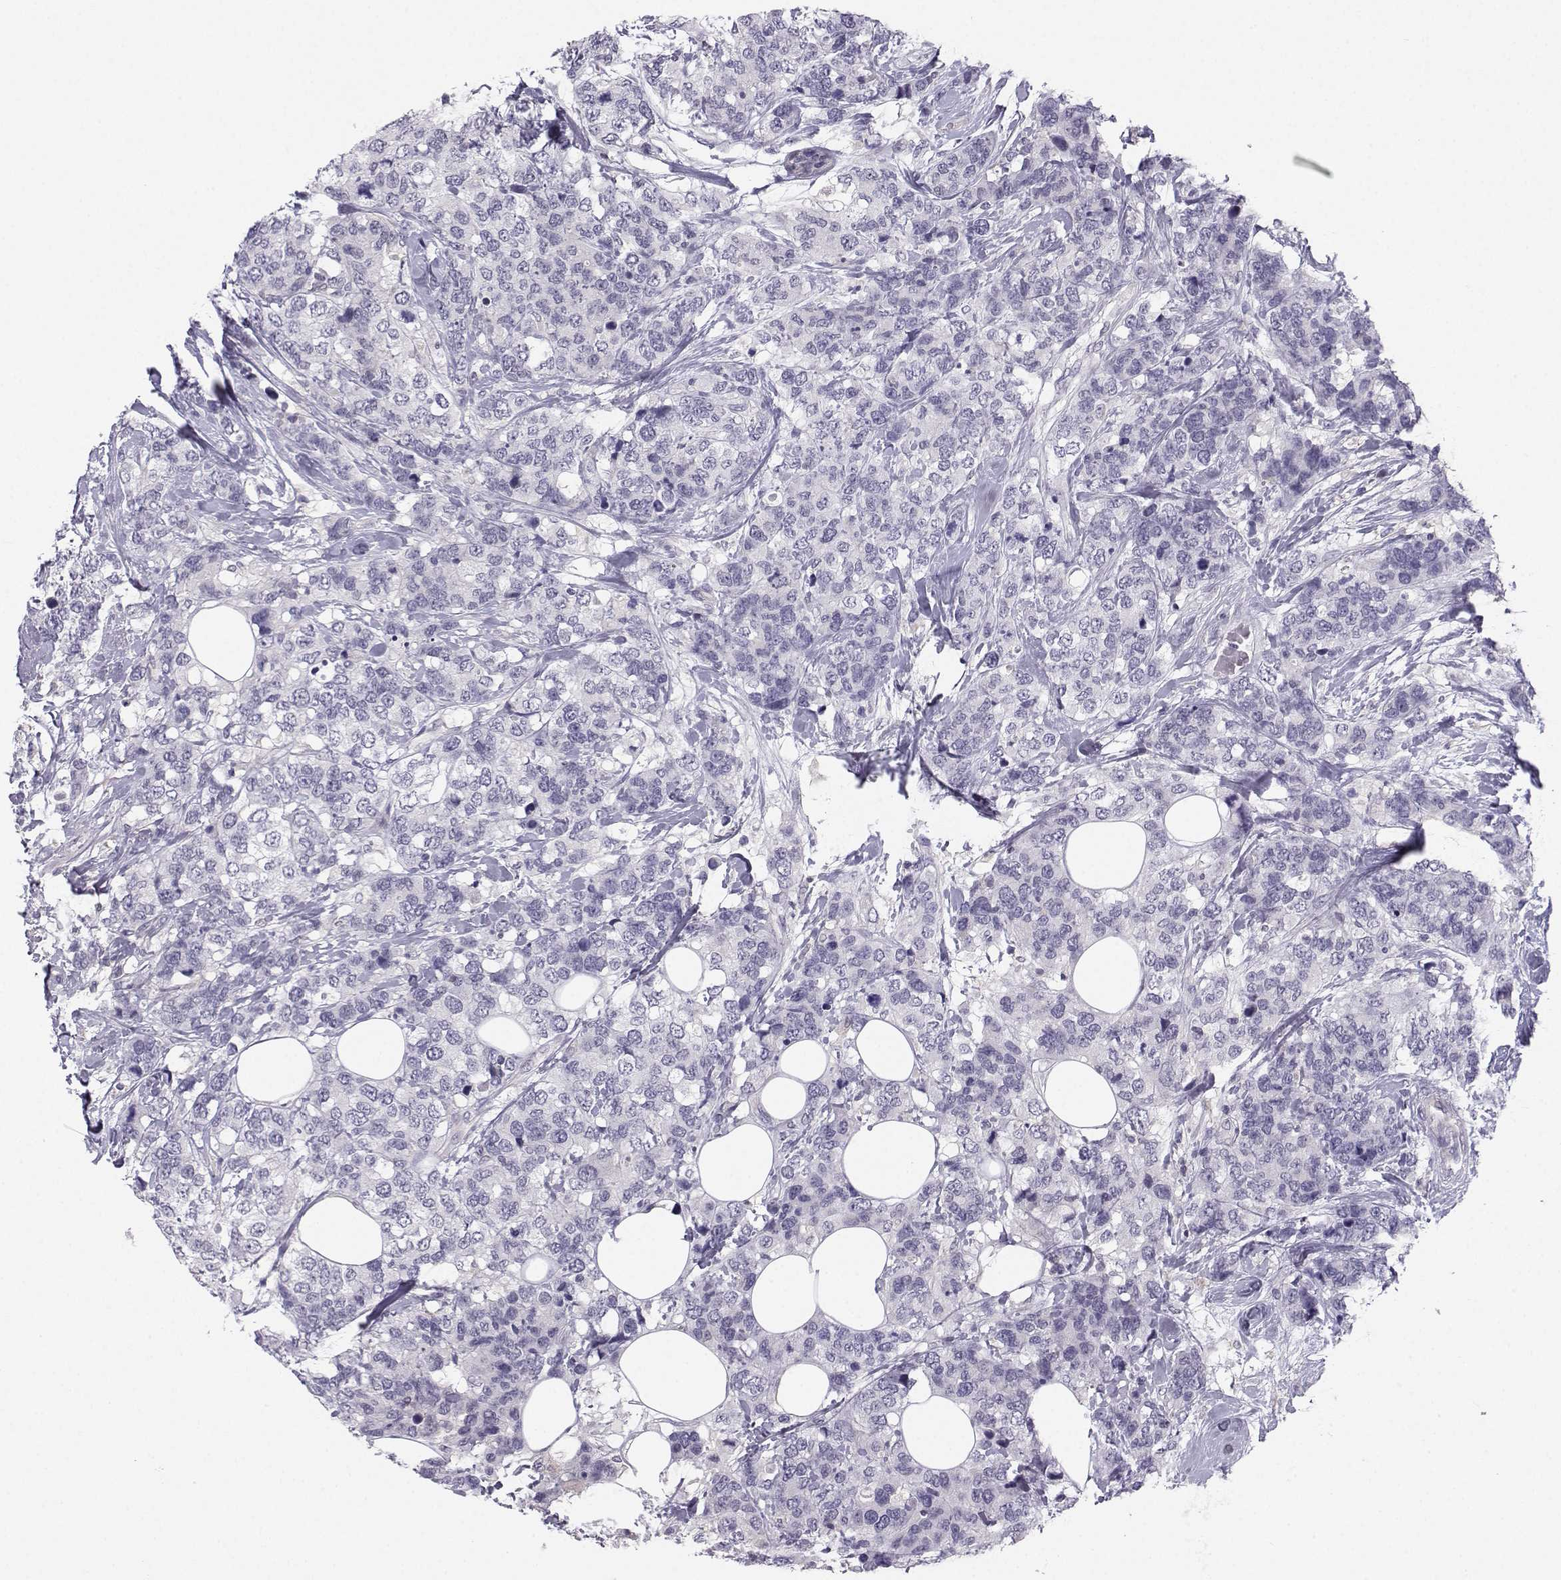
{"staining": {"intensity": "negative", "quantity": "none", "location": "none"}, "tissue": "breast cancer", "cell_type": "Tumor cells", "image_type": "cancer", "snomed": [{"axis": "morphology", "description": "Lobular carcinoma"}, {"axis": "topography", "description": "Breast"}], "caption": "Protein analysis of breast cancer (lobular carcinoma) exhibits no significant staining in tumor cells.", "gene": "MROH7", "patient": {"sex": "female", "age": 59}}